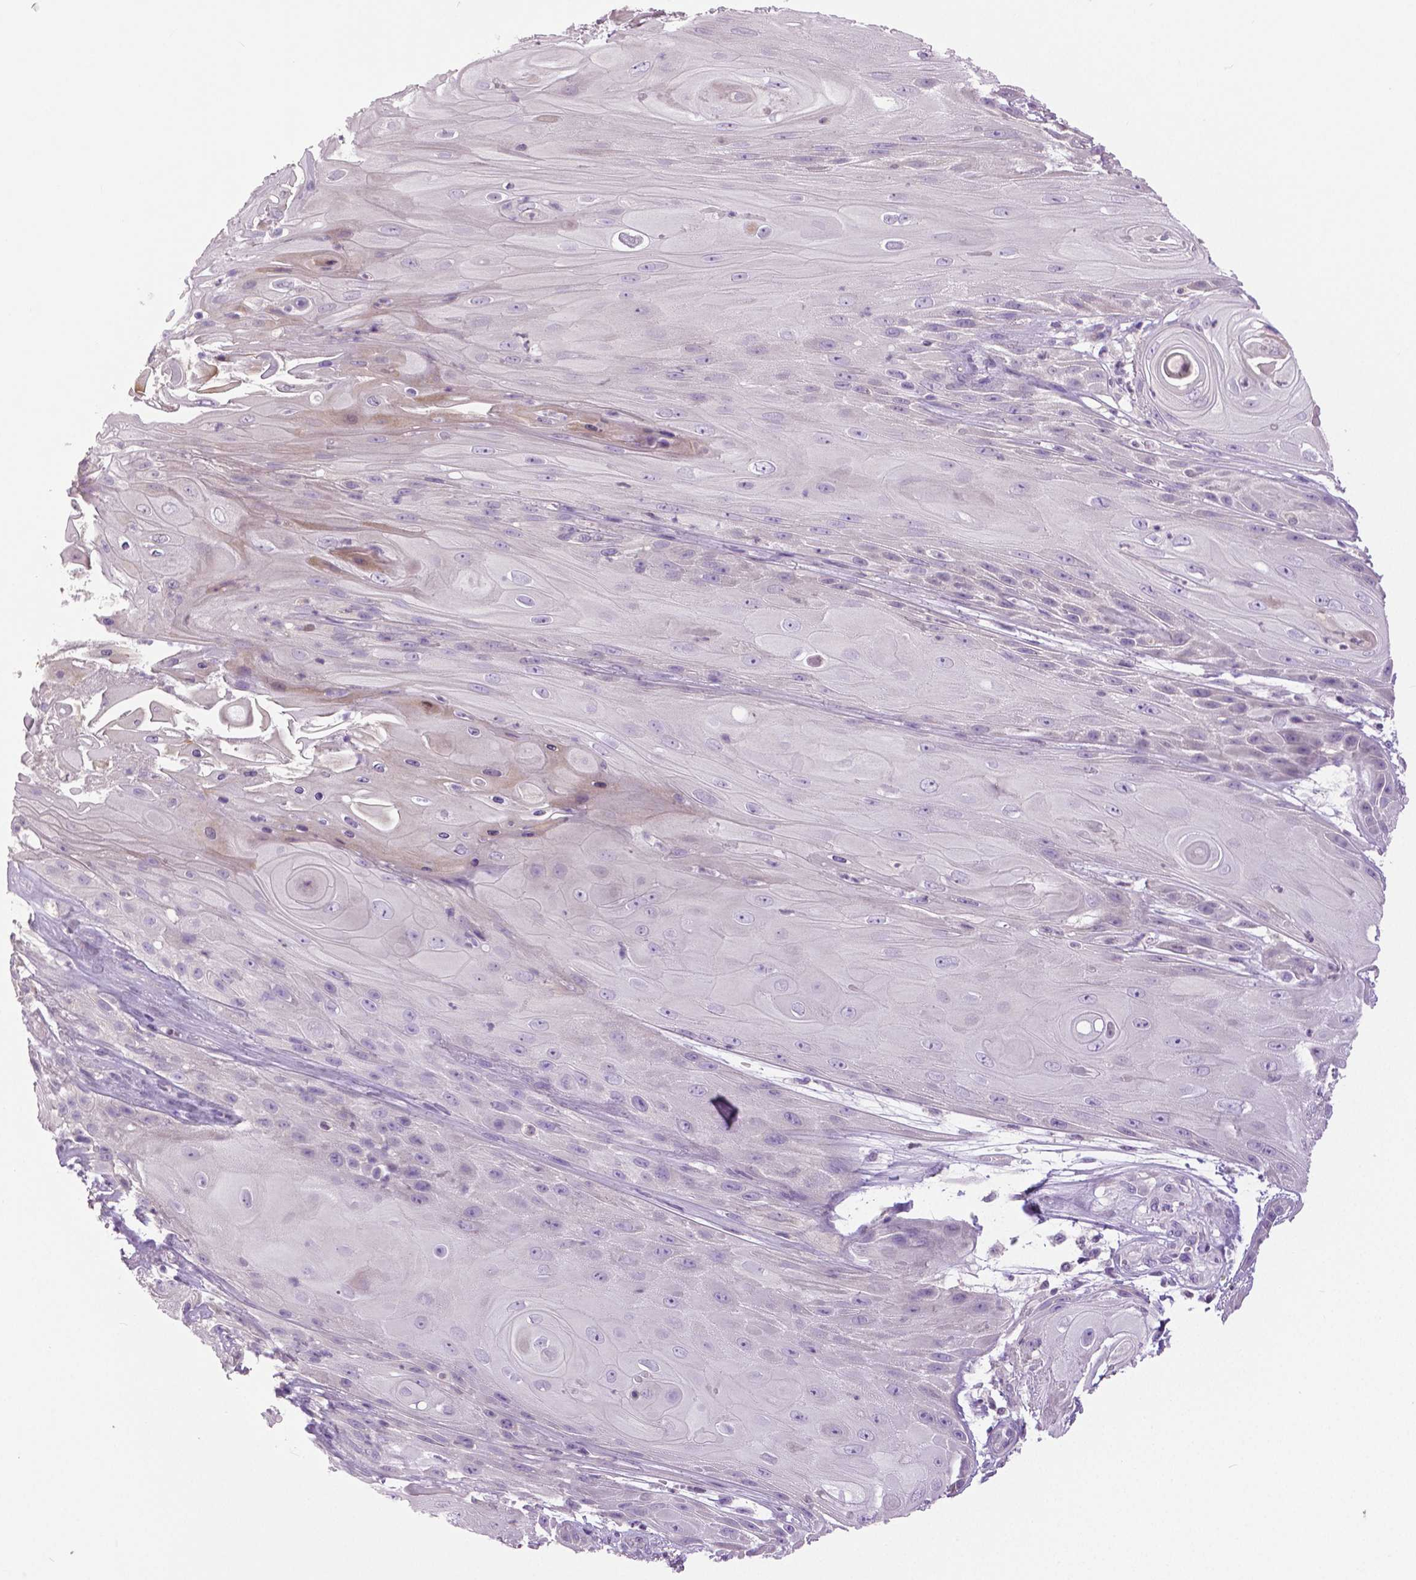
{"staining": {"intensity": "negative", "quantity": "none", "location": "none"}, "tissue": "skin cancer", "cell_type": "Tumor cells", "image_type": "cancer", "snomed": [{"axis": "morphology", "description": "Squamous cell carcinoma, NOS"}, {"axis": "topography", "description": "Skin"}], "caption": "A high-resolution image shows IHC staining of skin cancer (squamous cell carcinoma), which reveals no significant positivity in tumor cells. (DAB immunohistochemistry, high magnification).", "gene": "DNAH12", "patient": {"sex": "male", "age": 62}}